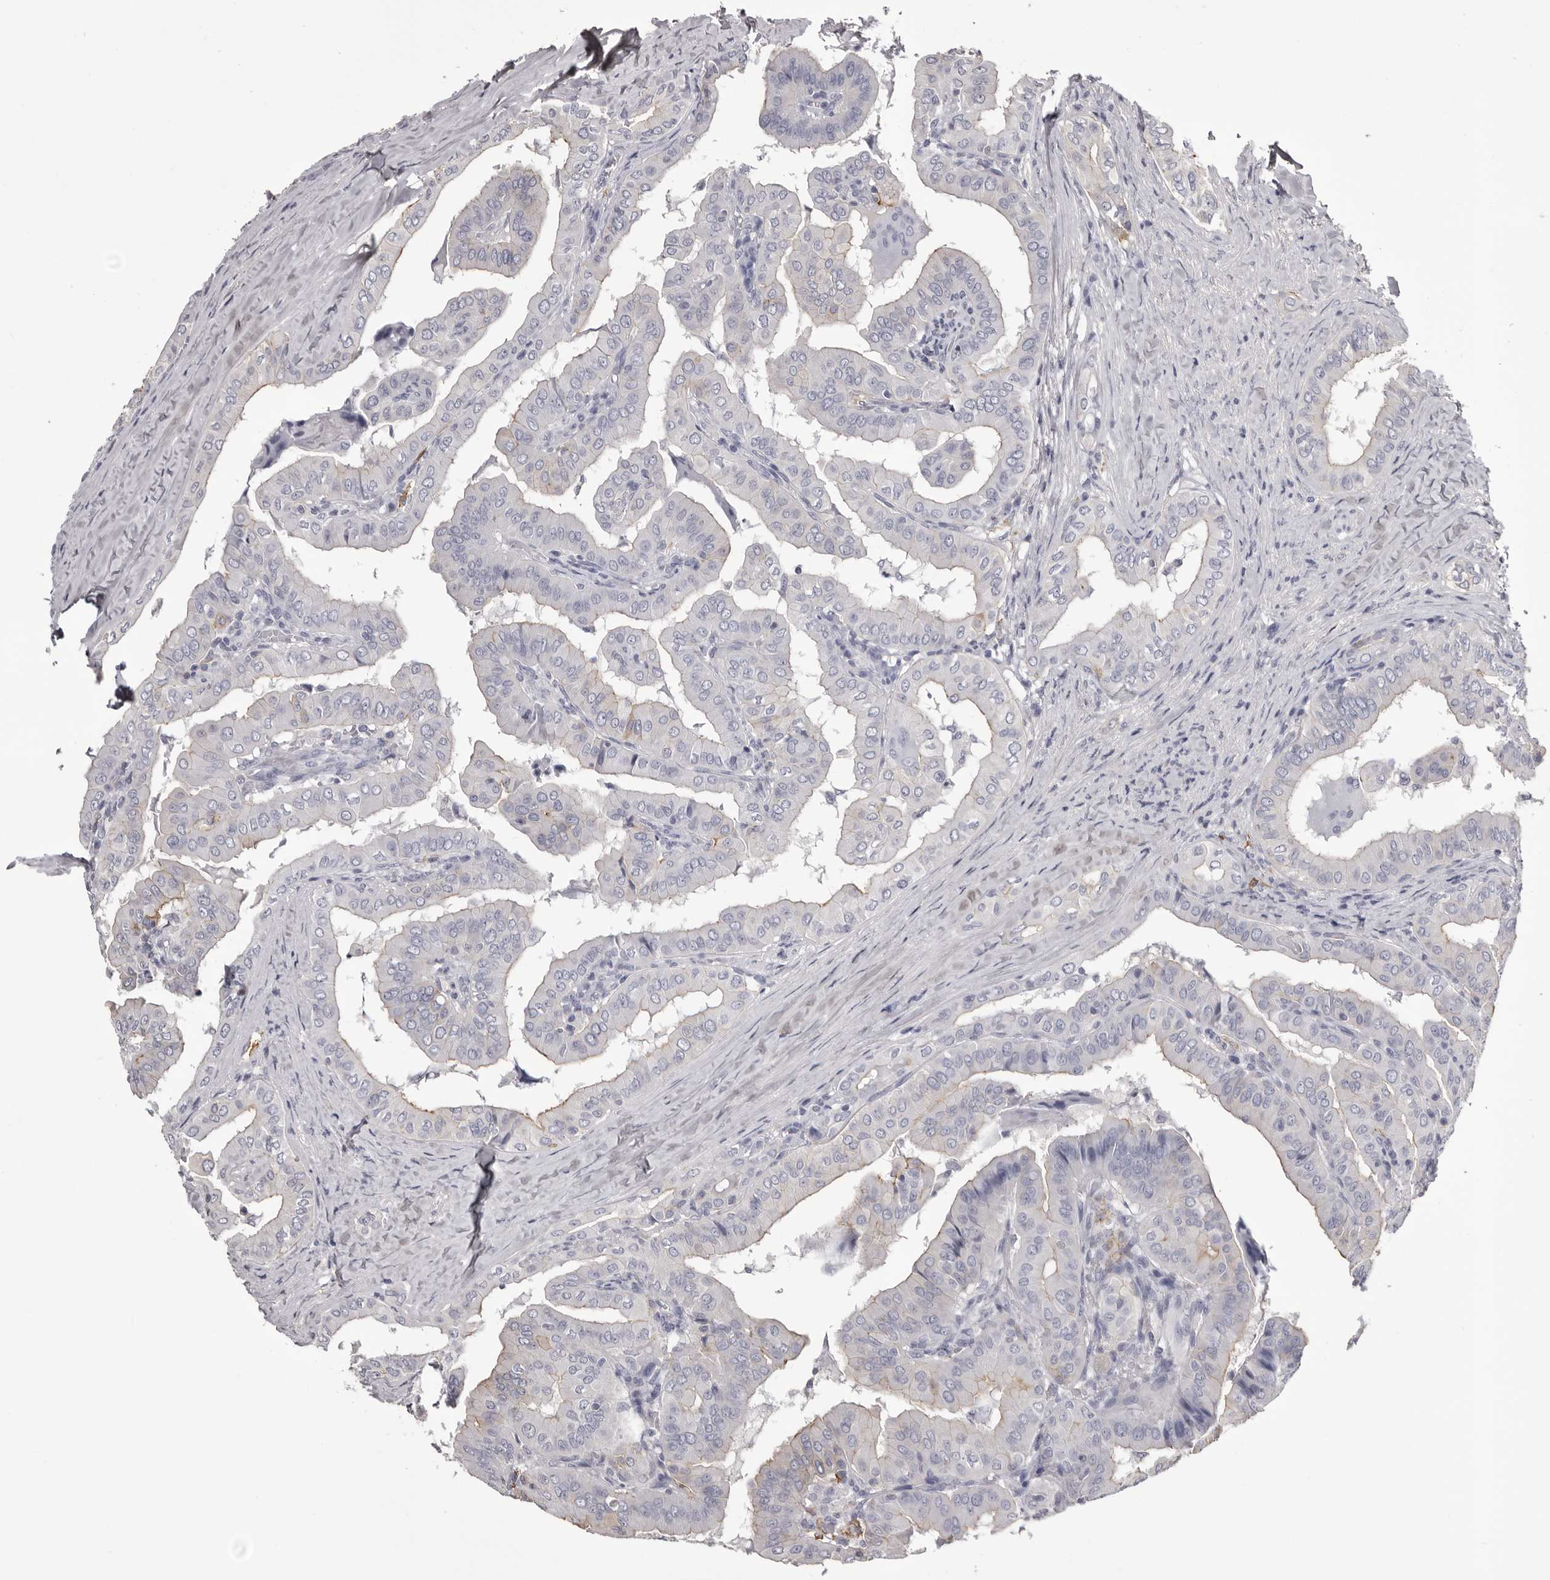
{"staining": {"intensity": "negative", "quantity": "none", "location": "none"}, "tissue": "thyroid cancer", "cell_type": "Tumor cells", "image_type": "cancer", "snomed": [{"axis": "morphology", "description": "Papillary adenocarcinoma, NOS"}, {"axis": "topography", "description": "Thyroid gland"}], "caption": "Tumor cells are negative for protein expression in human thyroid cancer (papillary adenocarcinoma). Nuclei are stained in blue.", "gene": "LAD1", "patient": {"sex": "male", "age": 33}}